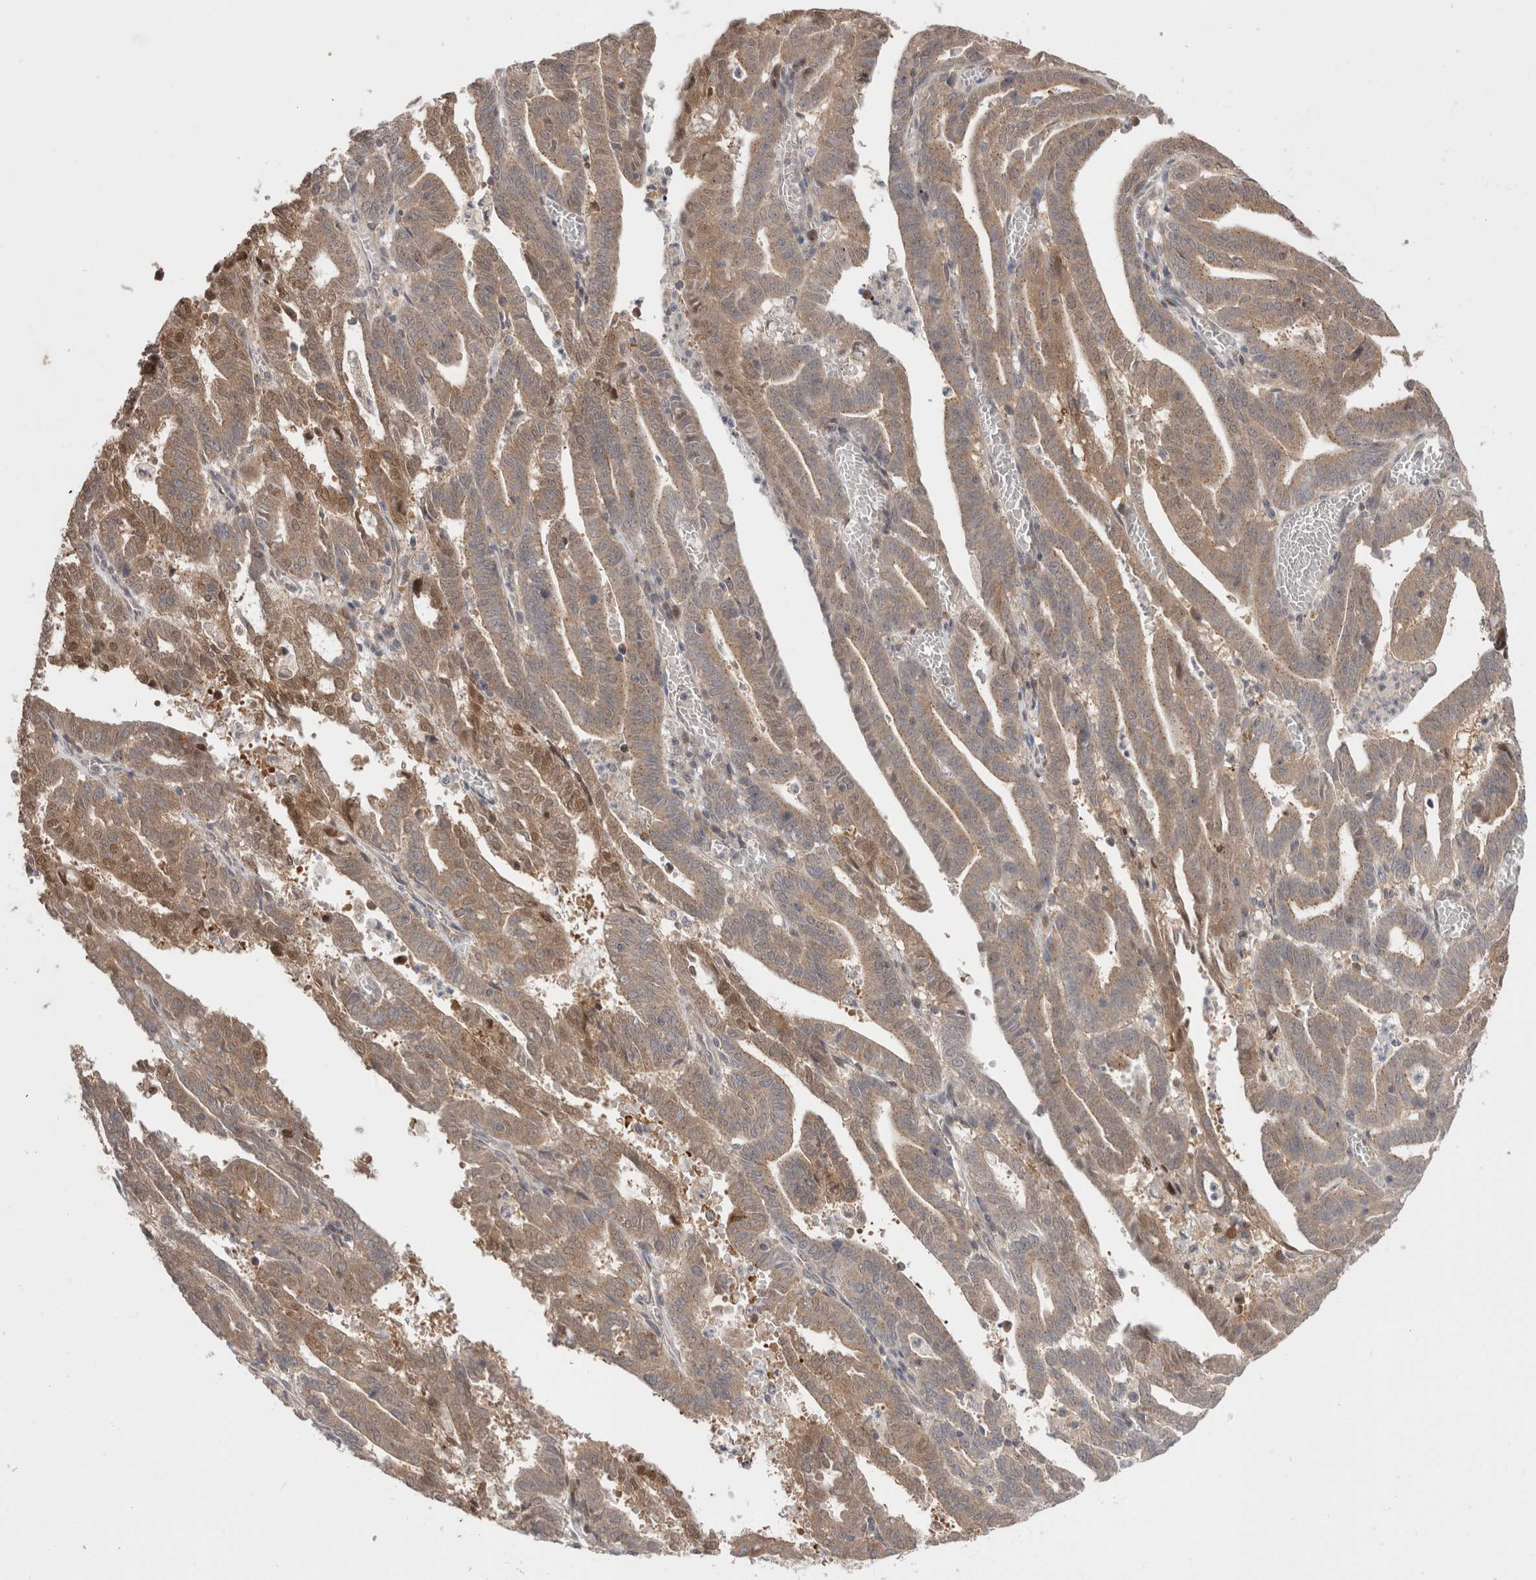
{"staining": {"intensity": "moderate", "quantity": ">75%", "location": "cytoplasmic/membranous"}, "tissue": "endometrial cancer", "cell_type": "Tumor cells", "image_type": "cancer", "snomed": [{"axis": "morphology", "description": "Adenocarcinoma, NOS"}, {"axis": "topography", "description": "Uterus"}], "caption": "Endometrial cancer (adenocarcinoma) stained for a protein shows moderate cytoplasmic/membranous positivity in tumor cells. The protein is shown in brown color, while the nuclei are stained blue.", "gene": "SLC29A1", "patient": {"sex": "female", "age": 83}}